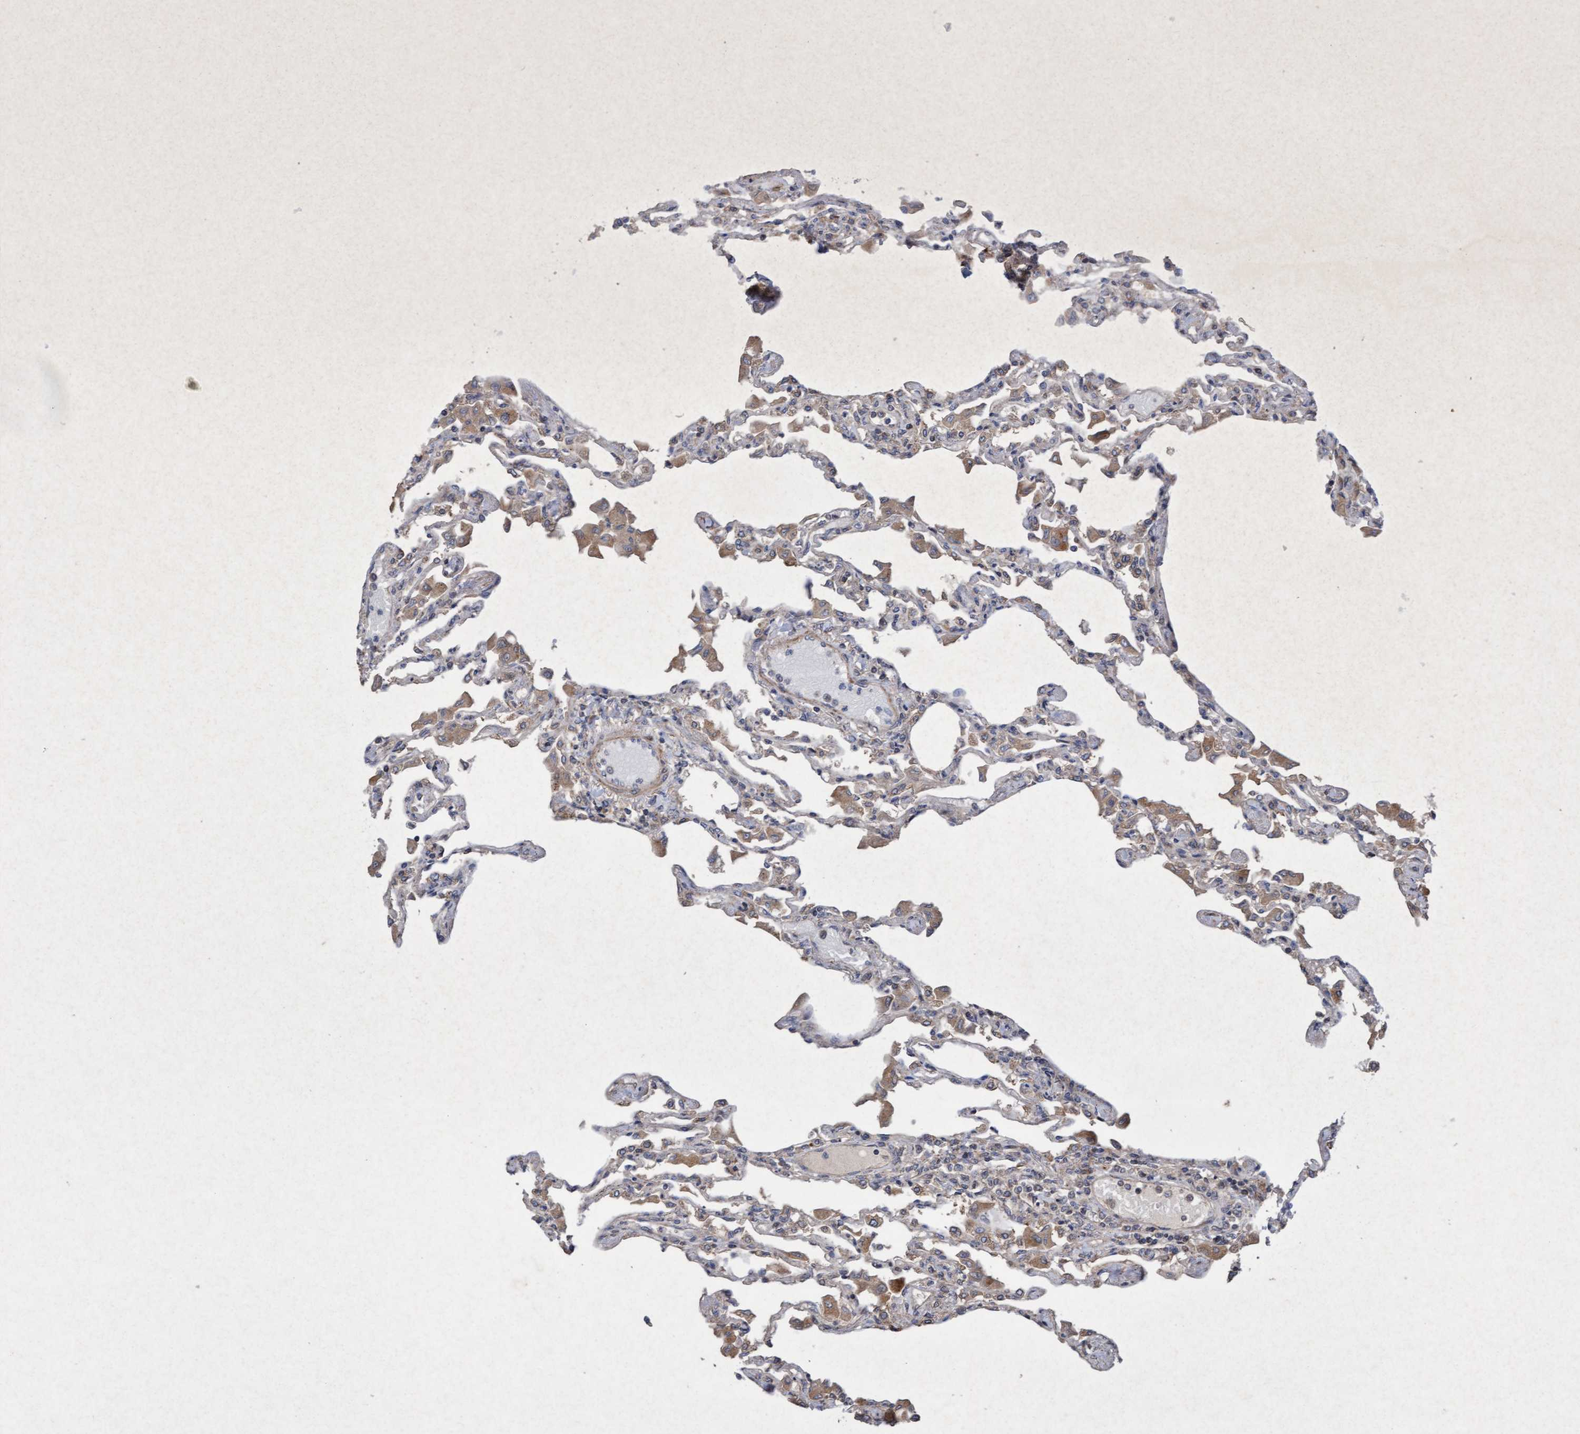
{"staining": {"intensity": "moderate", "quantity": "<25%", "location": "cytoplasmic/membranous"}, "tissue": "lung", "cell_type": "Alveolar cells", "image_type": "normal", "snomed": [{"axis": "morphology", "description": "Normal tissue, NOS"}, {"axis": "topography", "description": "Bronchus"}, {"axis": "topography", "description": "Lung"}], "caption": "Protein staining exhibits moderate cytoplasmic/membranous expression in about <25% of alveolar cells in benign lung. The protein of interest is stained brown, and the nuclei are stained in blue (DAB IHC with brightfield microscopy, high magnification).", "gene": "ELP5", "patient": {"sex": "female", "age": 49}}